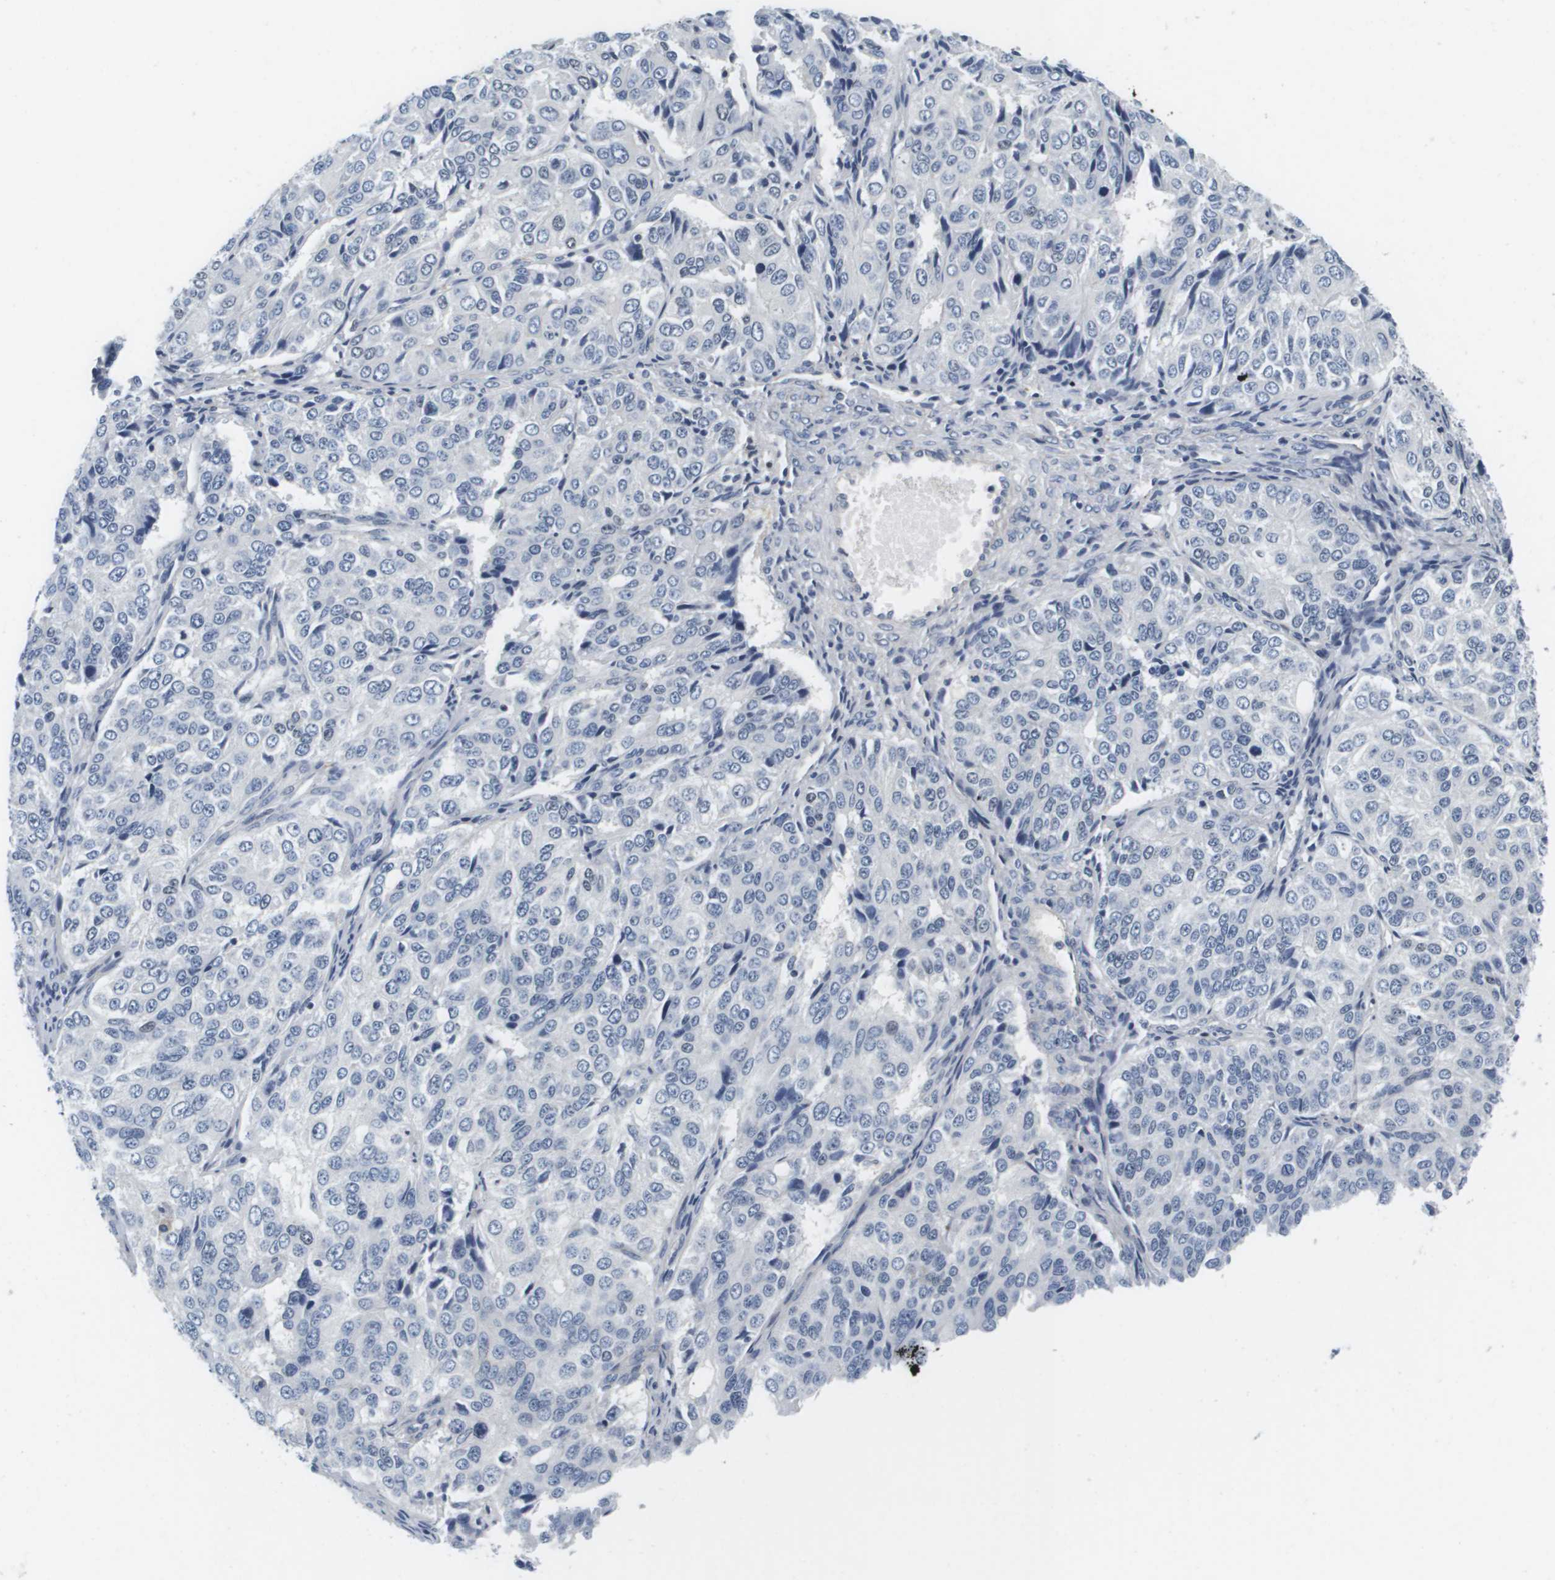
{"staining": {"intensity": "negative", "quantity": "none", "location": "none"}, "tissue": "ovarian cancer", "cell_type": "Tumor cells", "image_type": "cancer", "snomed": [{"axis": "morphology", "description": "Carcinoma, endometroid"}, {"axis": "topography", "description": "Ovary"}], "caption": "Image shows no protein staining in tumor cells of ovarian cancer (endometroid carcinoma) tissue.", "gene": "KCNJ5", "patient": {"sex": "female", "age": 51}}